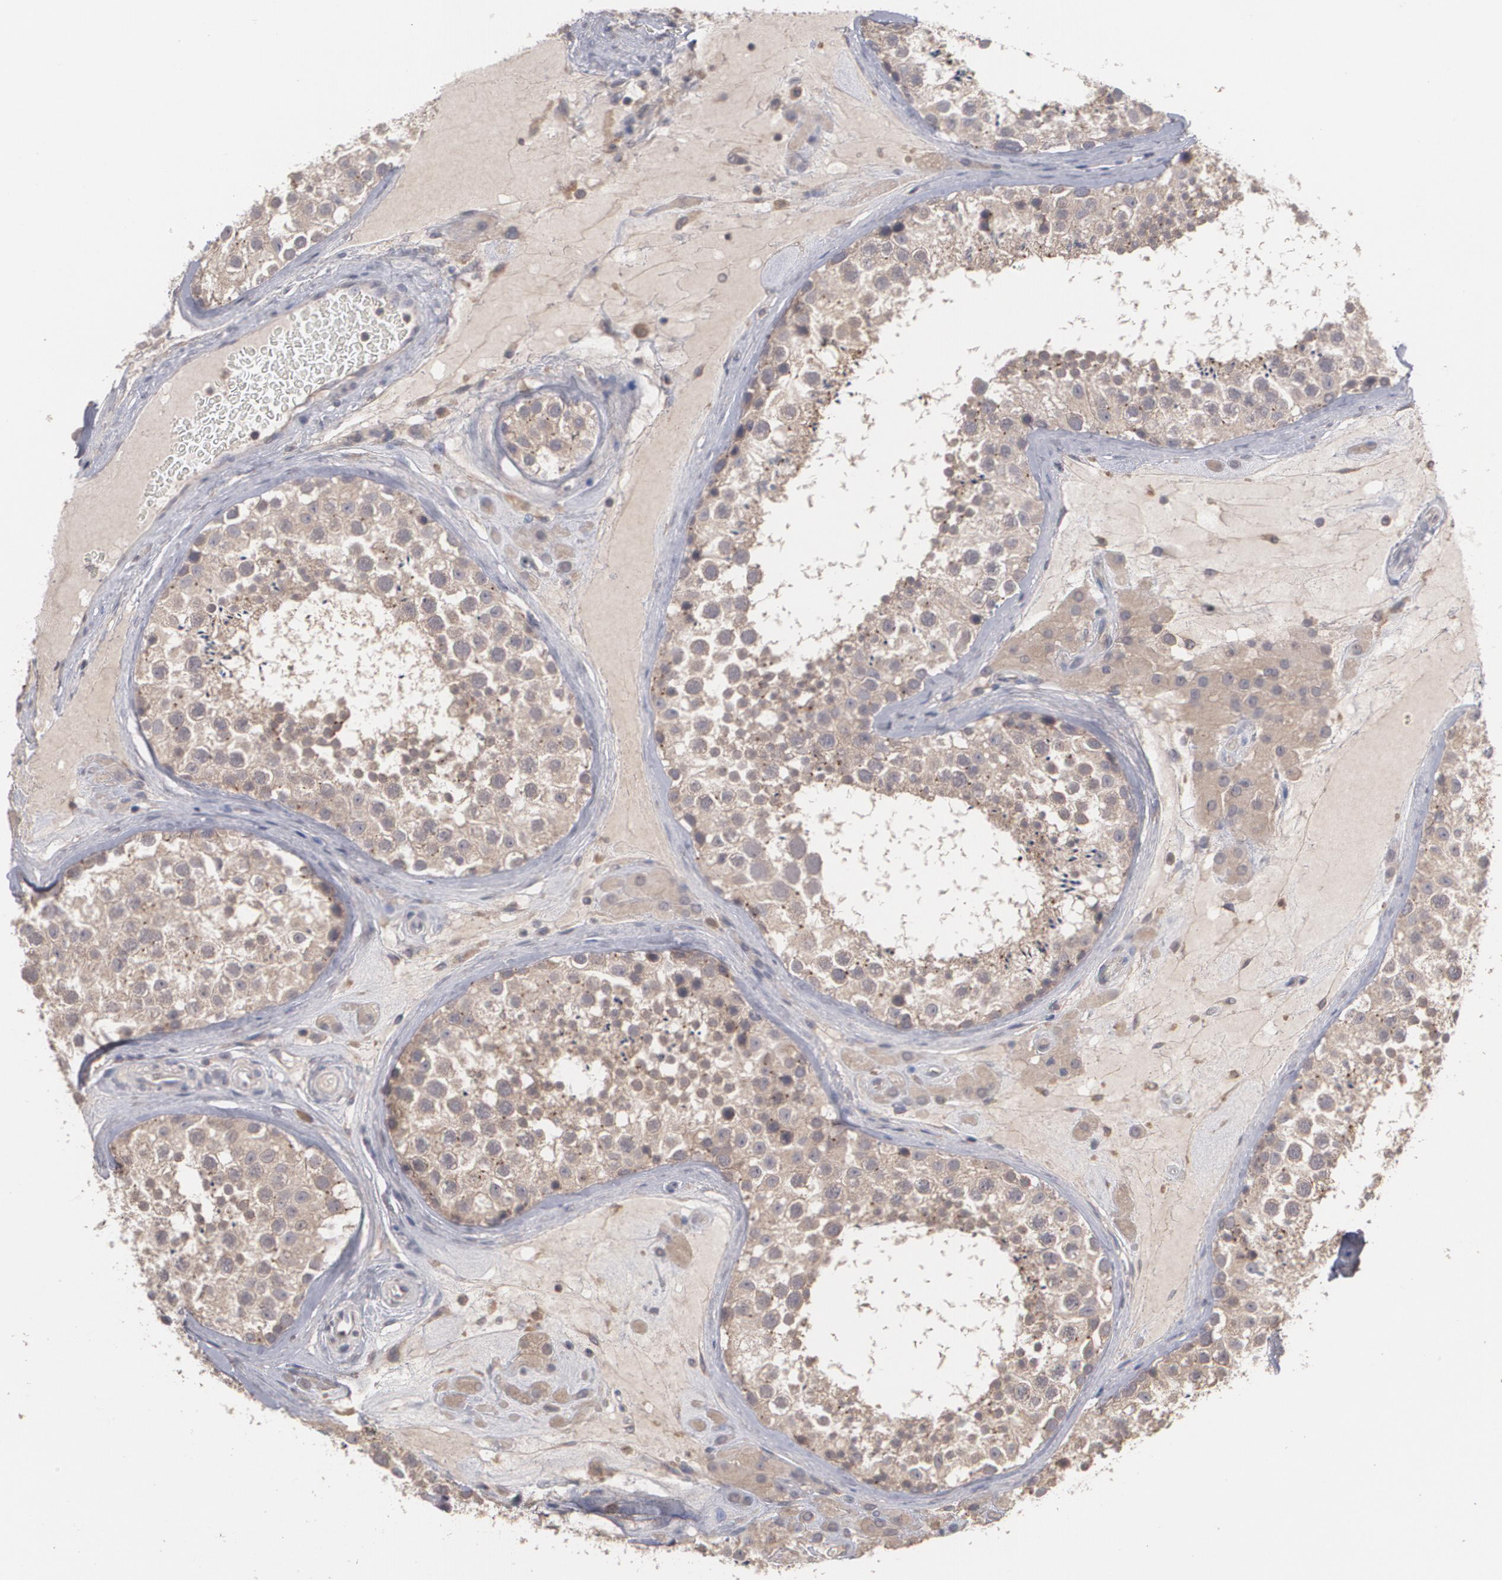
{"staining": {"intensity": "moderate", "quantity": ">75%", "location": "cytoplasmic/membranous"}, "tissue": "testis", "cell_type": "Cells in seminiferous ducts", "image_type": "normal", "snomed": [{"axis": "morphology", "description": "Normal tissue, NOS"}, {"axis": "topography", "description": "Testis"}], "caption": "Immunohistochemical staining of benign testis displays moderate cytoplasmic/membranous protein positivity in approximately >75% of cells in seminiferous ducts. (IHC, brightfield microscopy, high magnification).", "gene": "ARF6", "patient": {"sex": "male", "age": 46}}